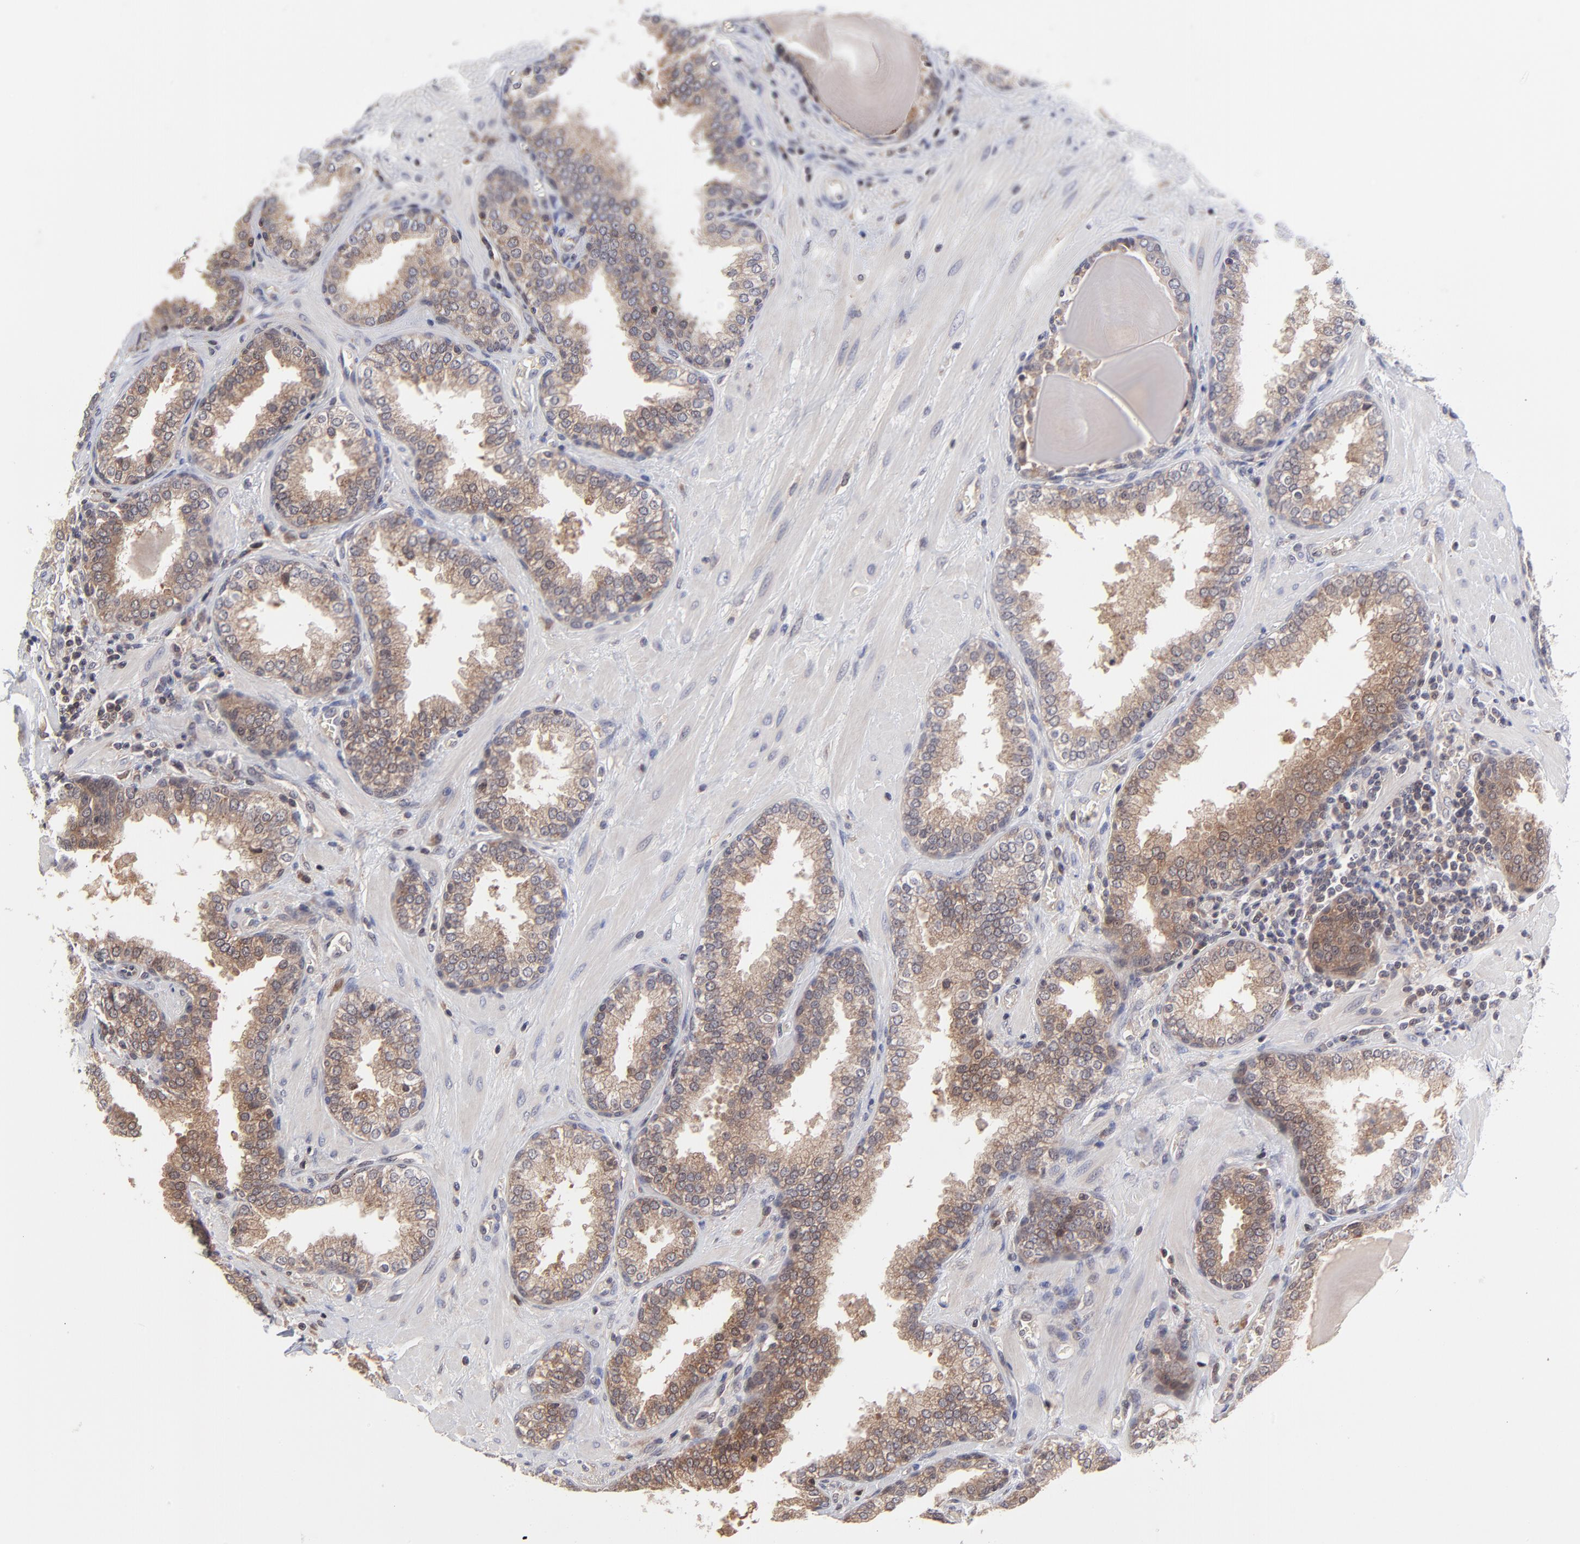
{"staining": {"intensity": "moderate", "quantity": ">75%", "location": "cytoplasmic/membranous"}, "tissue": "prostate", "cell_type": "Glandular cells", "image_type": "normal", "snomed": [{"axis": "morphology", "description": "Normal tissue, NOS"}, {"axis": "topography", "description": "Prostate"}], "caption": "Moderate cytoplasmic/membranous positivity for a protein is identified in approximately >75% of glandular cells of benign prostate using immunohistochemistry.", "gene": "UBE2L6", "patient": {"sex": "male", "age": 51}}